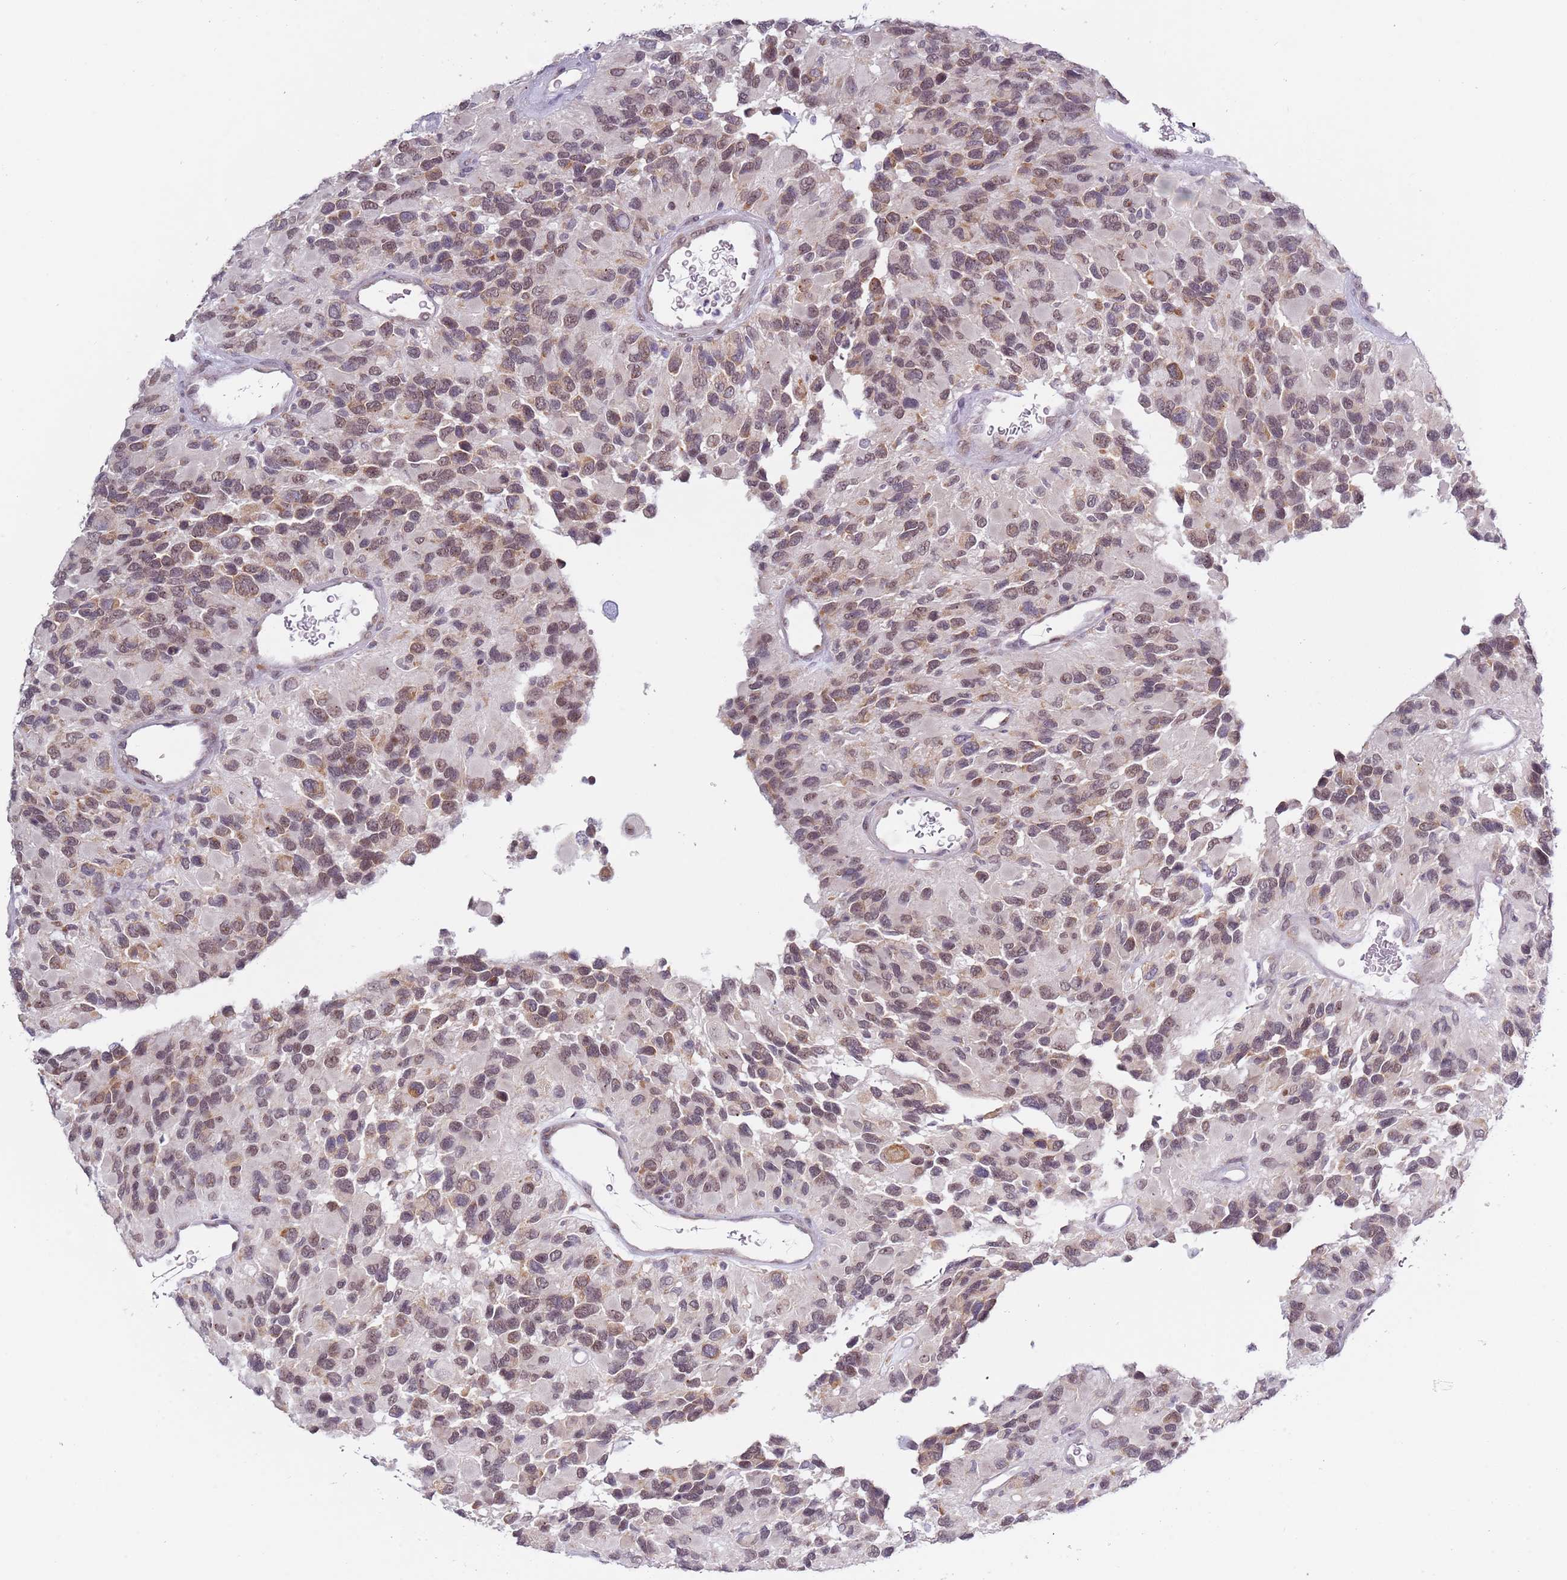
{"staining": {"intensity": "moderate", "quantity": ">75%", "location": "cytoplasmic/membranous,nuclear"}, "tissue": "glioma", "cell_type": "Tumor cells", "image_type": "cancer", "snomed": [{"axis": "morphology", "description": "Glioma, malignant, High grade"}, {"axis": "topography", "description": "Brain"}], "caption": "Moderate cytoplasmic/membranous and nuclear expression for a protein is present in about >75% of tumor cells of glioma using immunohistochemistry.", "gene": "SLC25A32", "patient": {"sex": "male", "age": 77}}